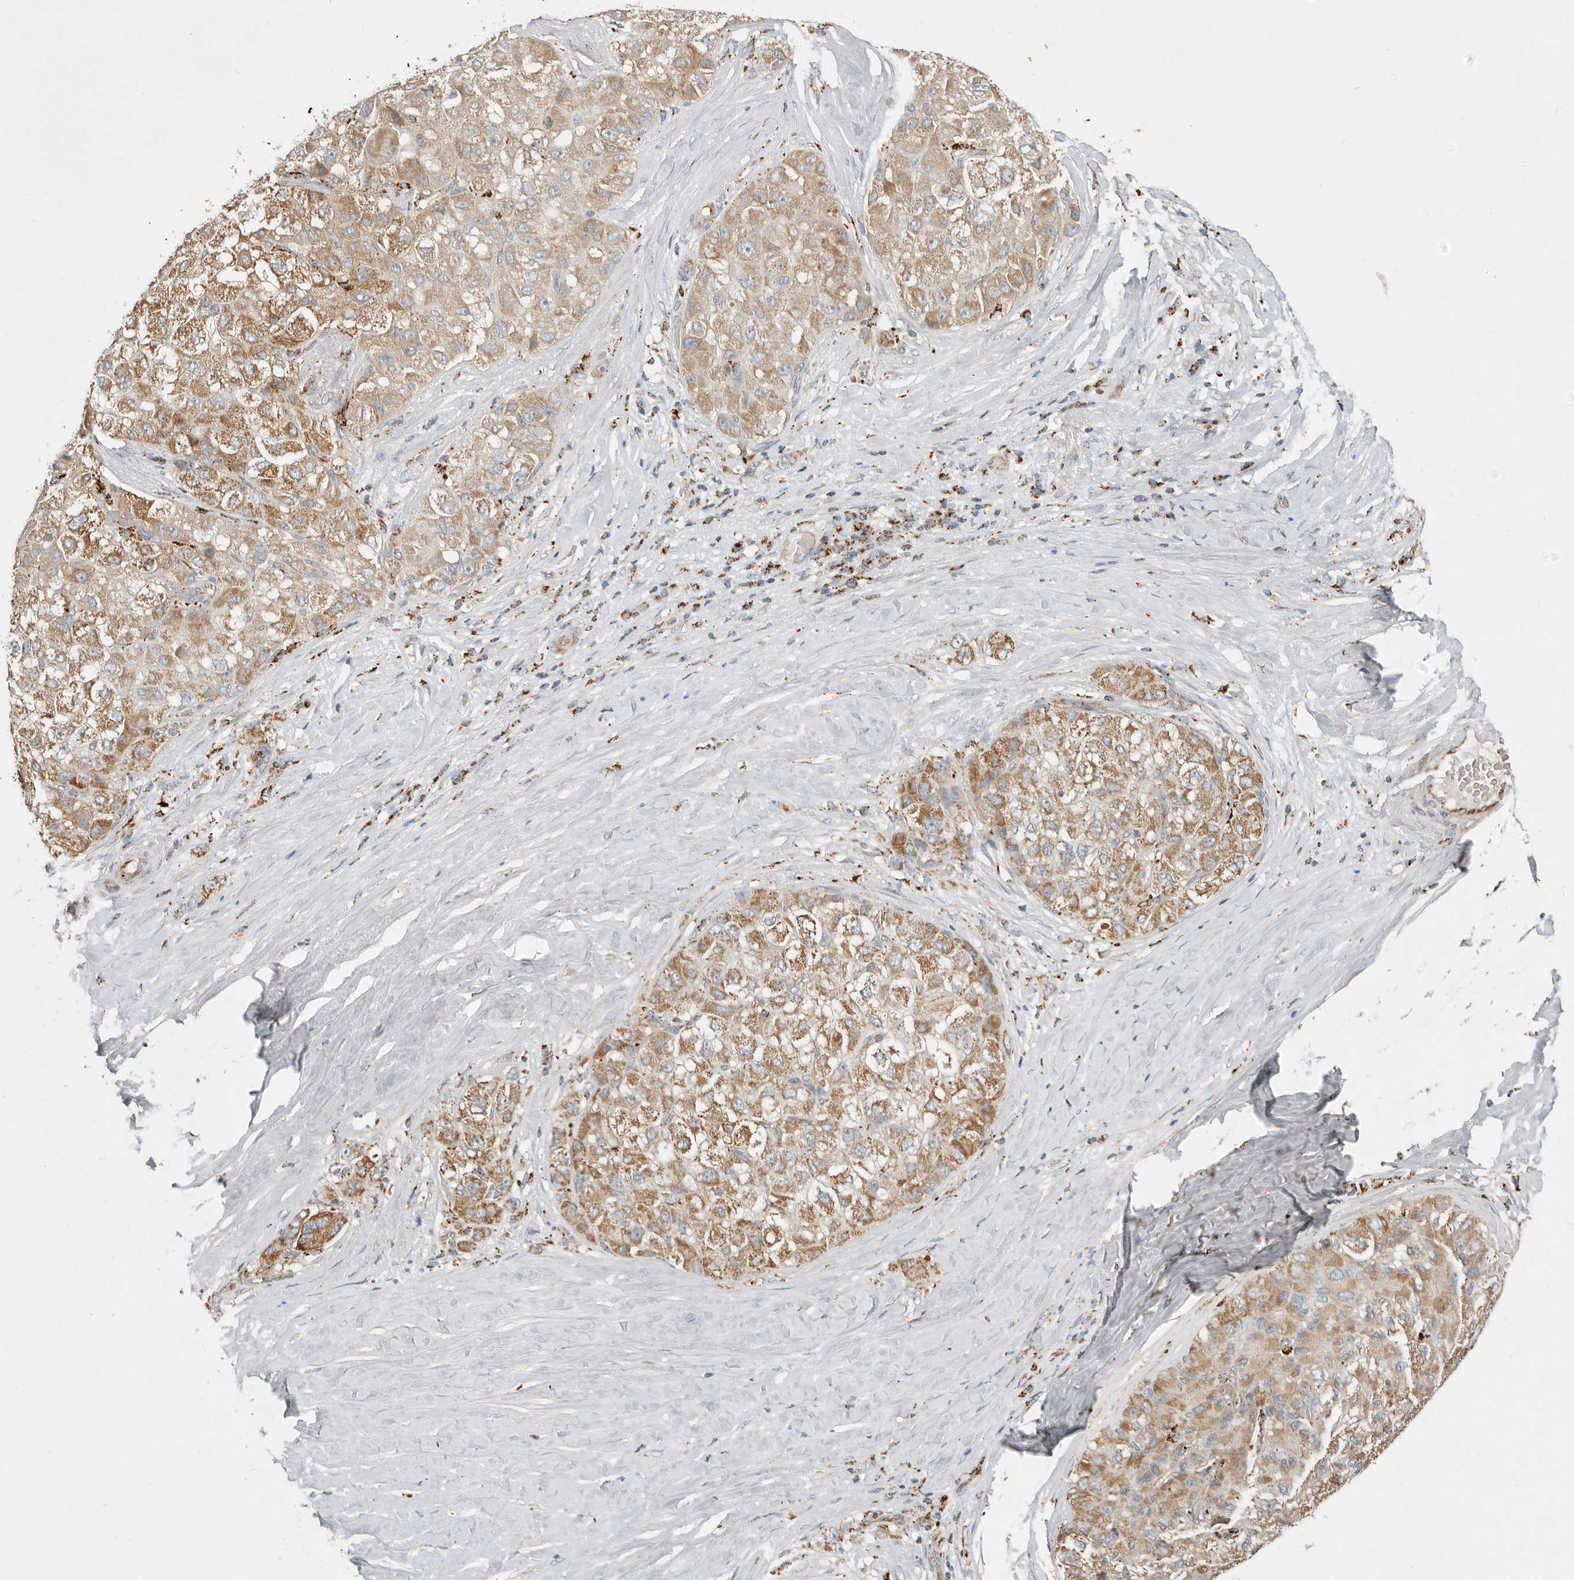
{"staining": {"intensity": "moderate", "quantity": ">75%", "location": "cytoplasmic/membranous"}, "tissue": "liver cancer", "cell_type": "Tumor cells", "image_type": "cancer", "snomed": [{"axis": "morphology", "description": "Carcinoma, Hepatocellular, NOS"}, {"axis": "topography", "description": "Liver"}], "caption": "Immunohistochemistry photomicrograph of liver hepatocellular carcinoma stained for a protein (brown), which exhibits medium levels of moderate cytoplasmic/membranous positivity in about >75% of tumor cells.", "gene": "ARHGEF10L", "patient": {"sex": "male", "age": 80}}